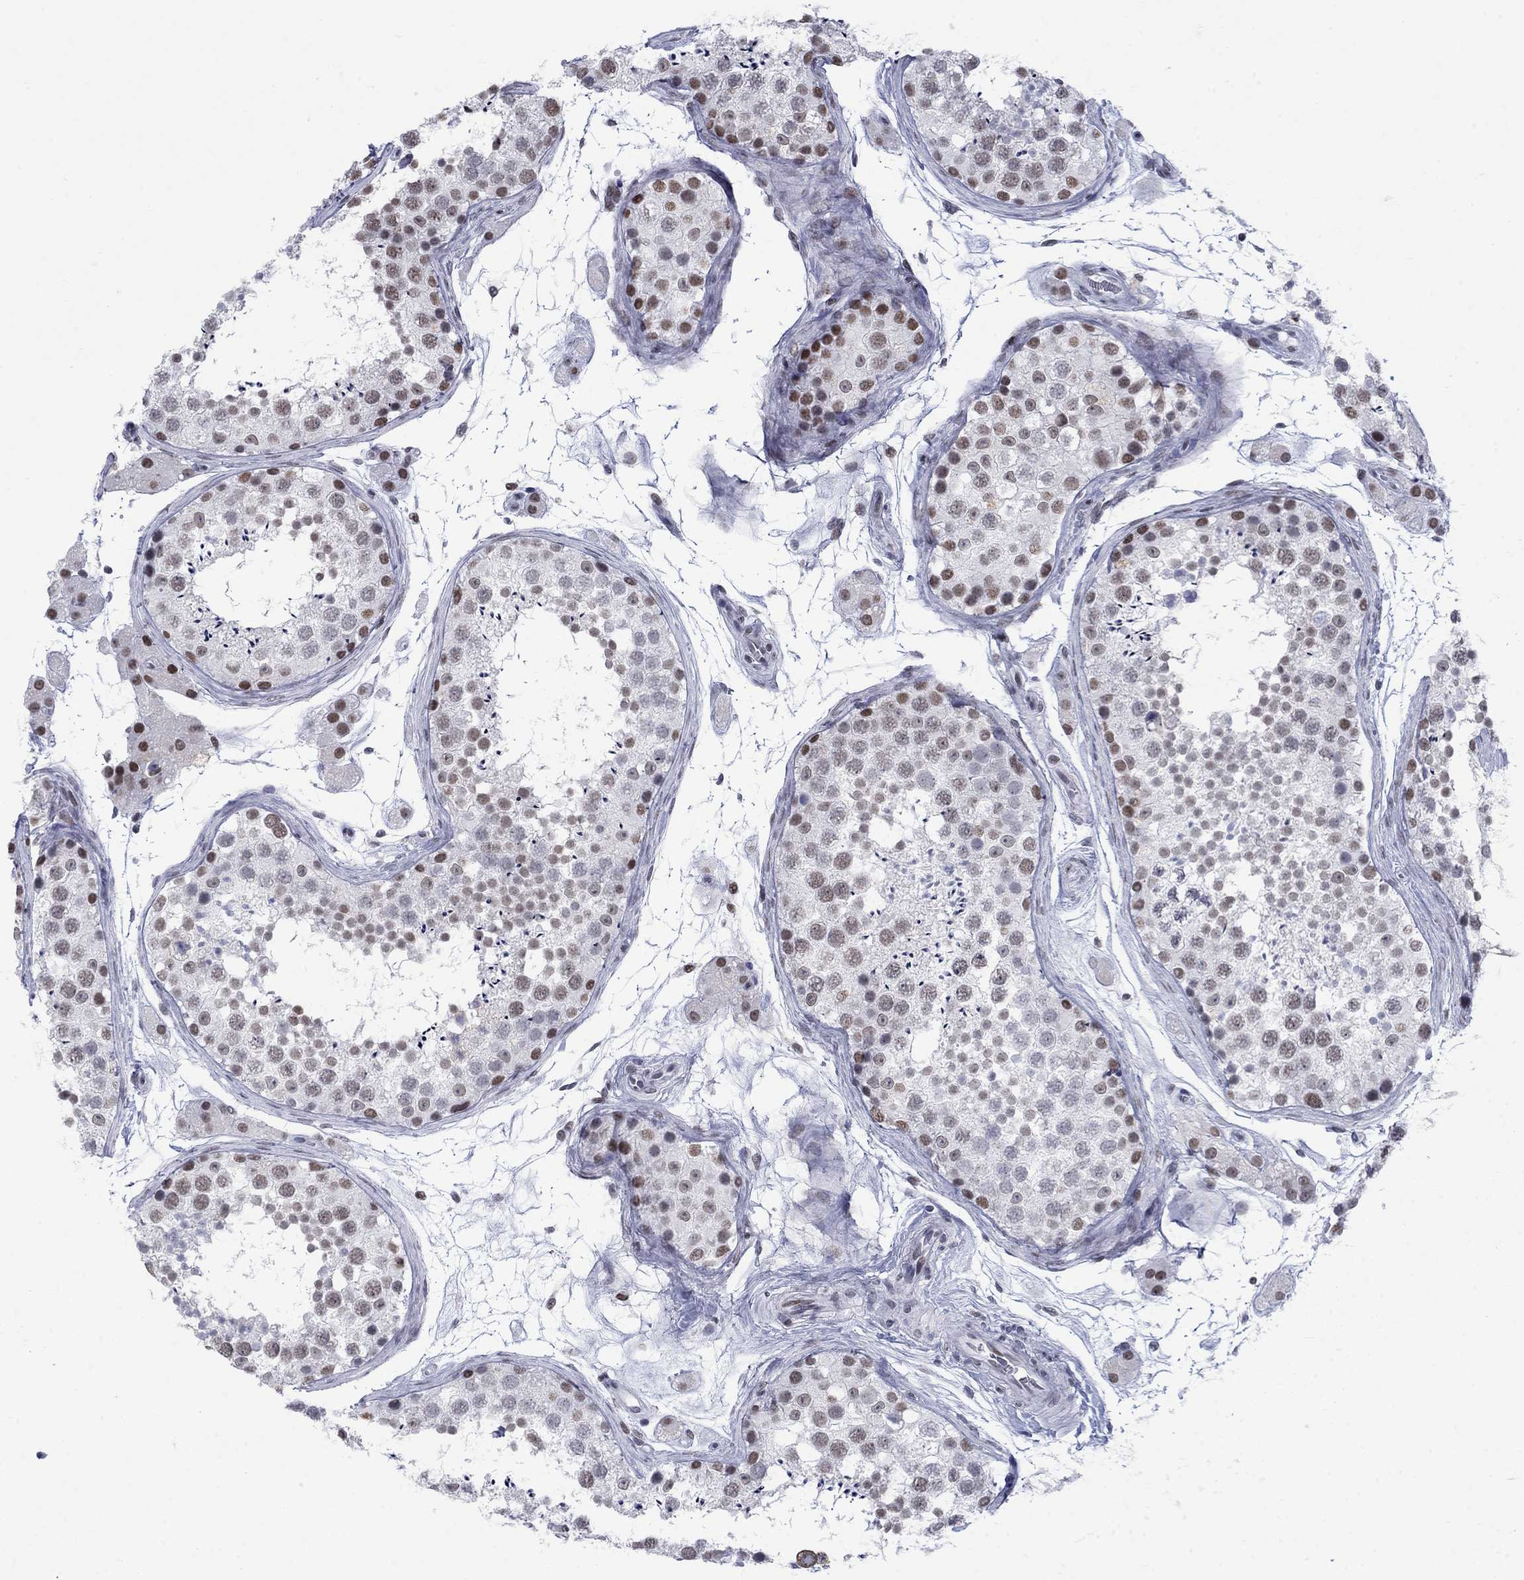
{"staining": {"intensity": "moderate", "quantity": "25%-75%", "location": "nuclear"}, "tissue": "testis", "cell_type": "Cells in seminiferous ducts", "image_type": "normal", "snomed": [{"axis": "morphology", "description": "Normal tissue, NOS"}, {"axis": "topography", "description": "Testis"}], "caption": "The histopathology image reveals a brown stain indicating the presence of a protein in the nuclear of cells in seminiferous ducts in testis.", "gene": "NPAS3", "patient": {"sex": "male", "age": 41}}